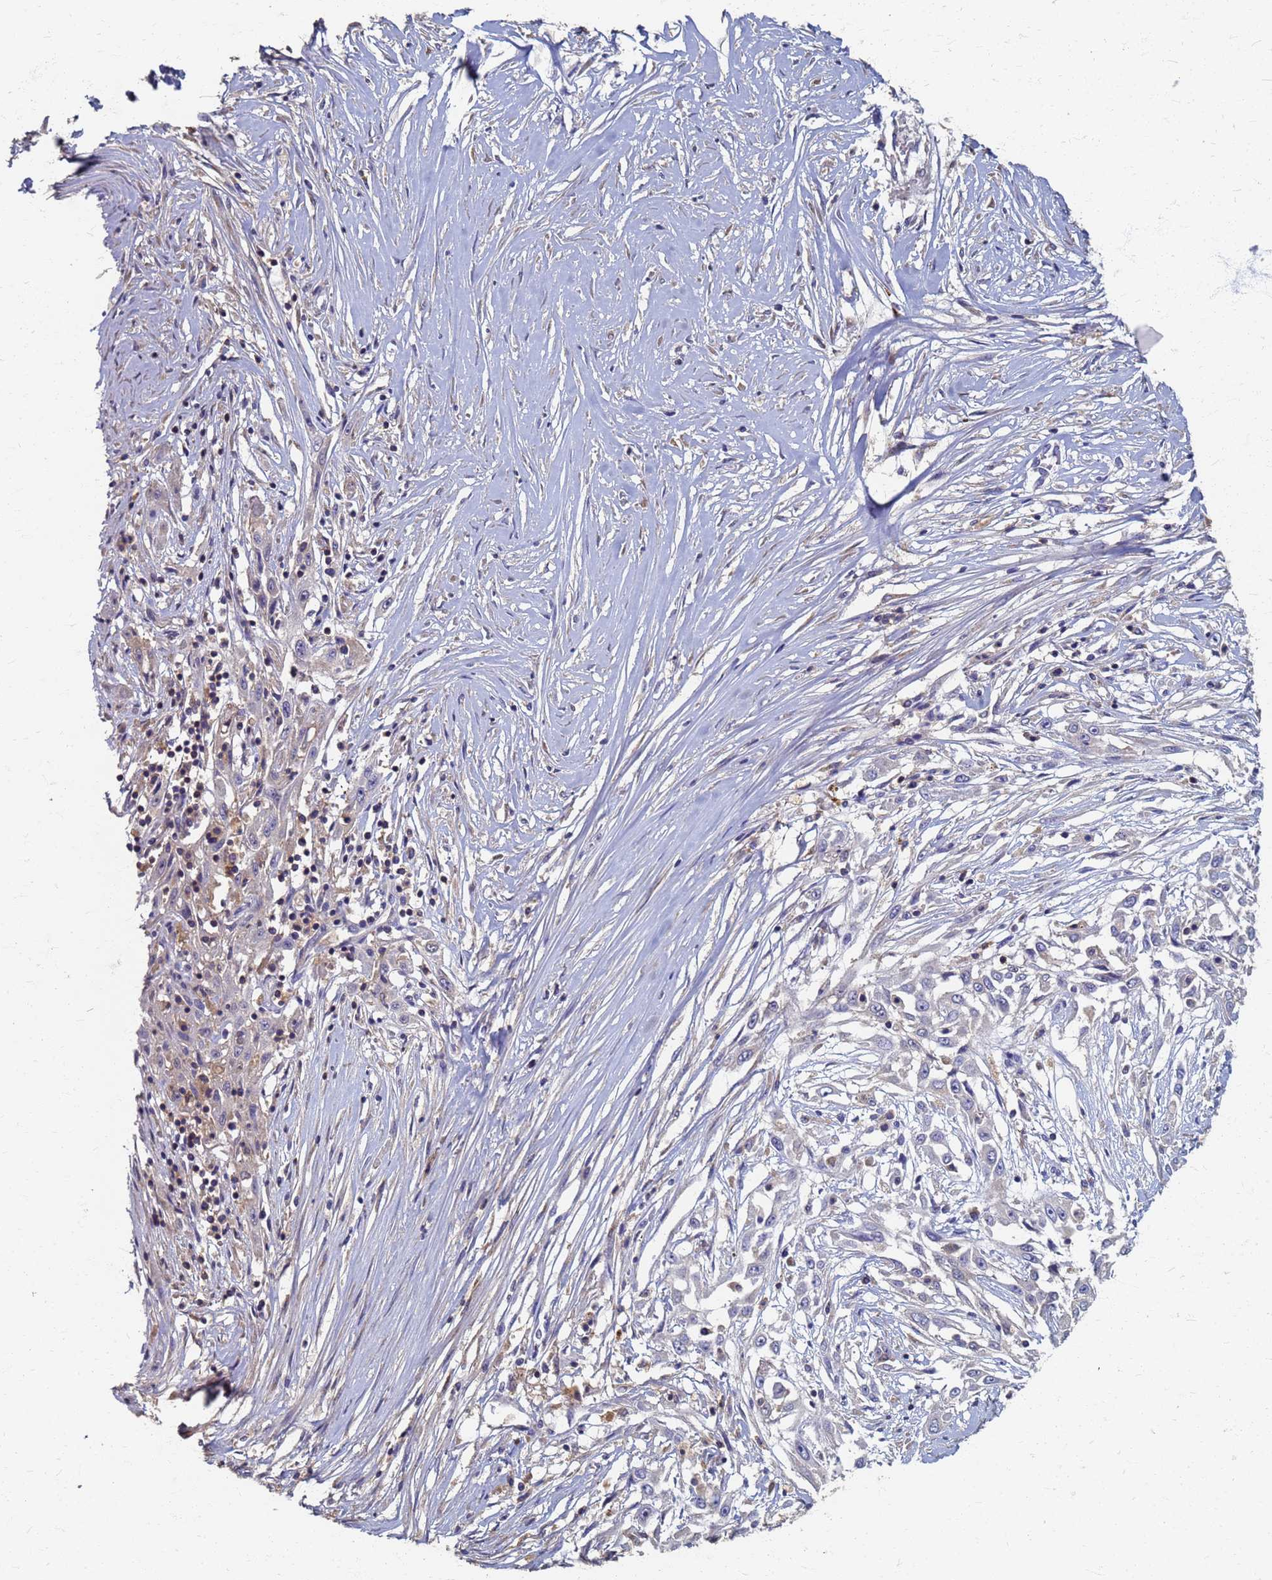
{"staining": {"intensity": "negative", "quantity": "none", "location": "none"}, "tissue": "skin cancer", "cell_type": "Tumor cells", "image_type": "cancer", "snomed": [{"axis": "morphology", "description": "Squamous cell carcinoma, NOS"}, {"axis": "morphology", "description": "Squamous cell carcinoma, metastatic, NOS"}, {"axis": "topography", "description": "Skin"}, {"axis": "topography", "description": "Lymph node"}], "caption": "A photomicrograph of skin cancer stained for a protein shows no brown staining in tumor cells.", "gene": "KRCC1", "patient": {"sex": "male", "age": 75}}